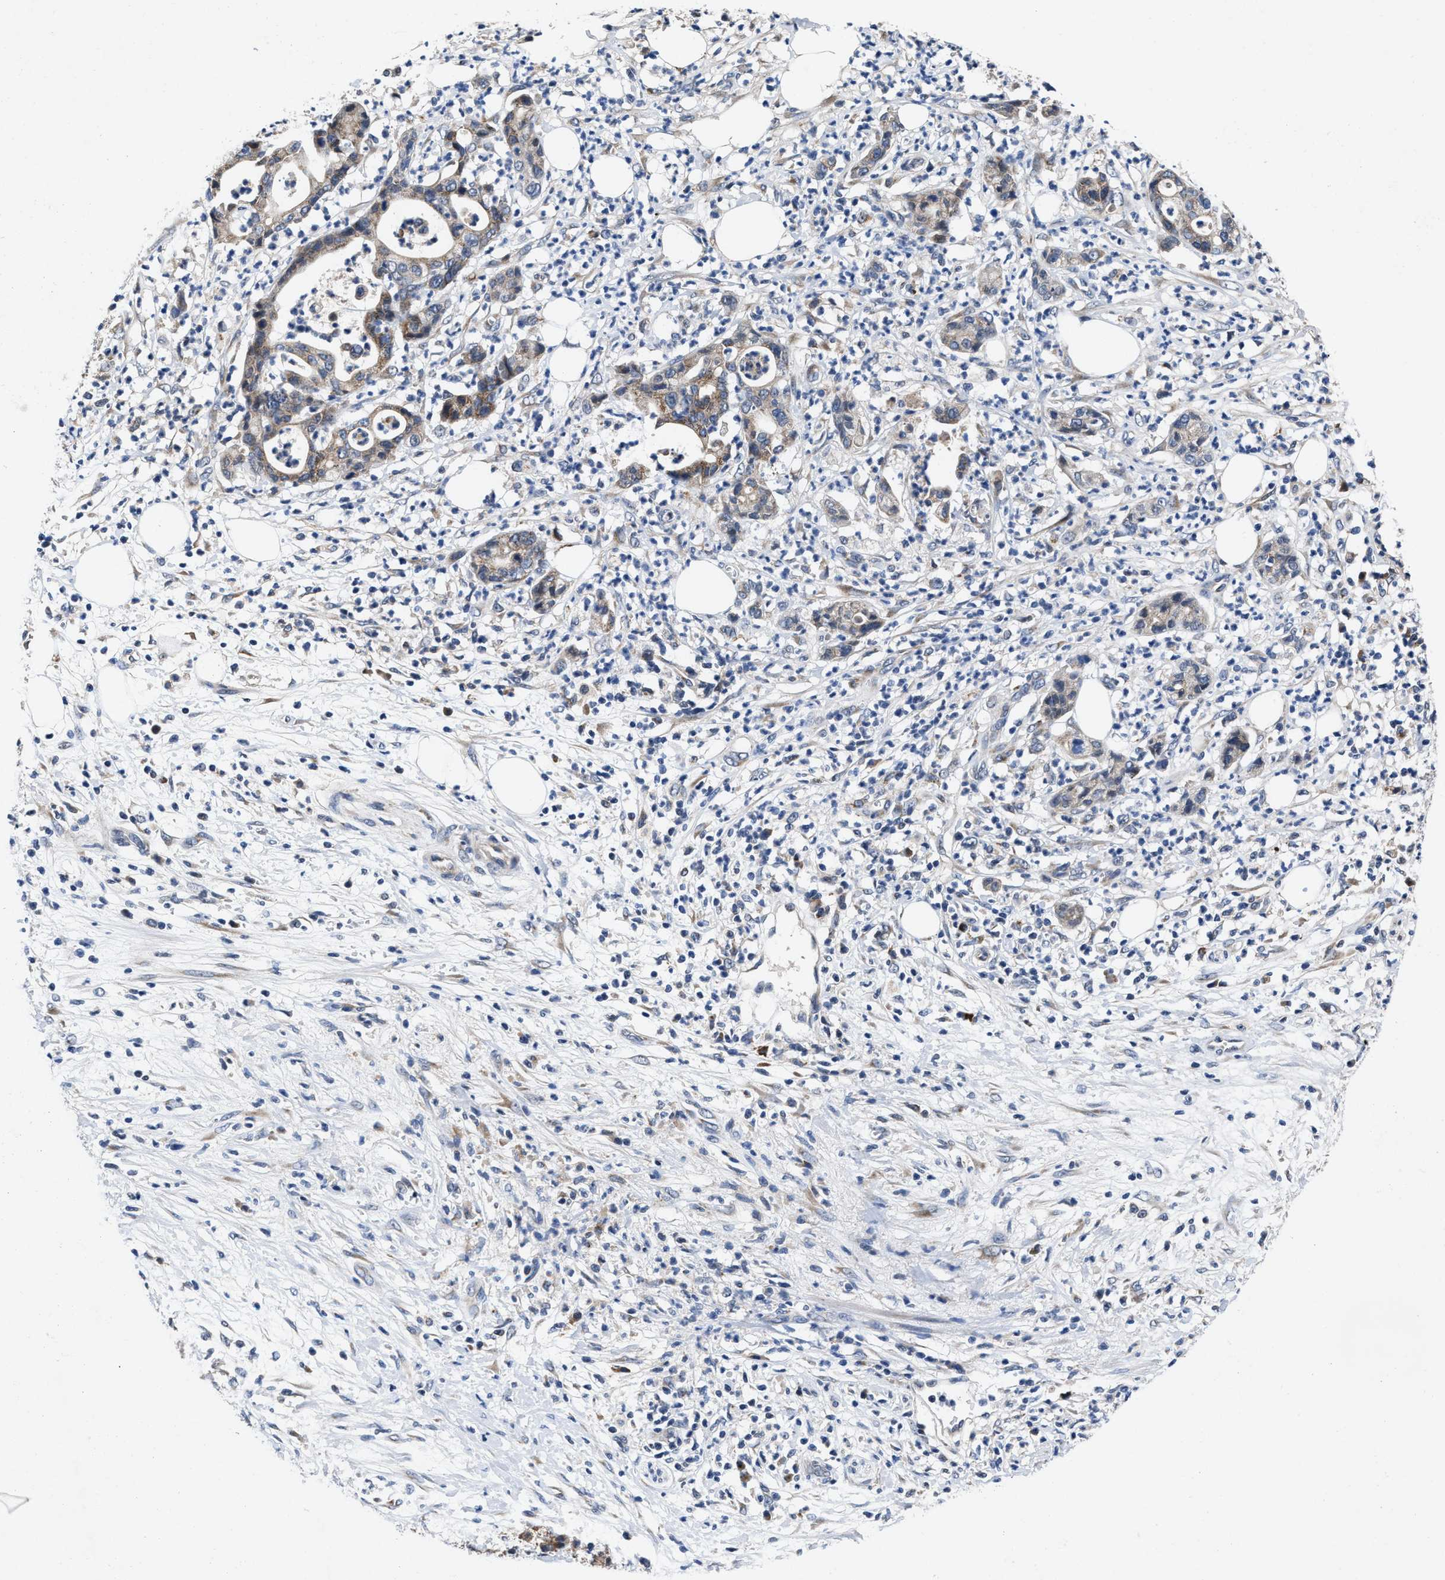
{"staining": {"intensity": "strong", "quantity": "25%-75%", "location": "cytoplasmic/membranous"}, "tissue": "pancreatic cancer", "cell_type": "Tumor cells", "image_type": "cancer", "snomed": [{"axis": "morphology", "description": "Adenocarcinoma, NOS"}, {"axis": "topography", "description": "Pancreas"}], "caption": "Immunohistochemistry (IHC) (DAB) staining of pancreatic adenocarcinoma reveals strong cytoplasmic/membranous protein positivity in approximately 25%-75% of tumor cells.", "gene": "TMEM53", "patient": {"sex": "male", "age": 69}}